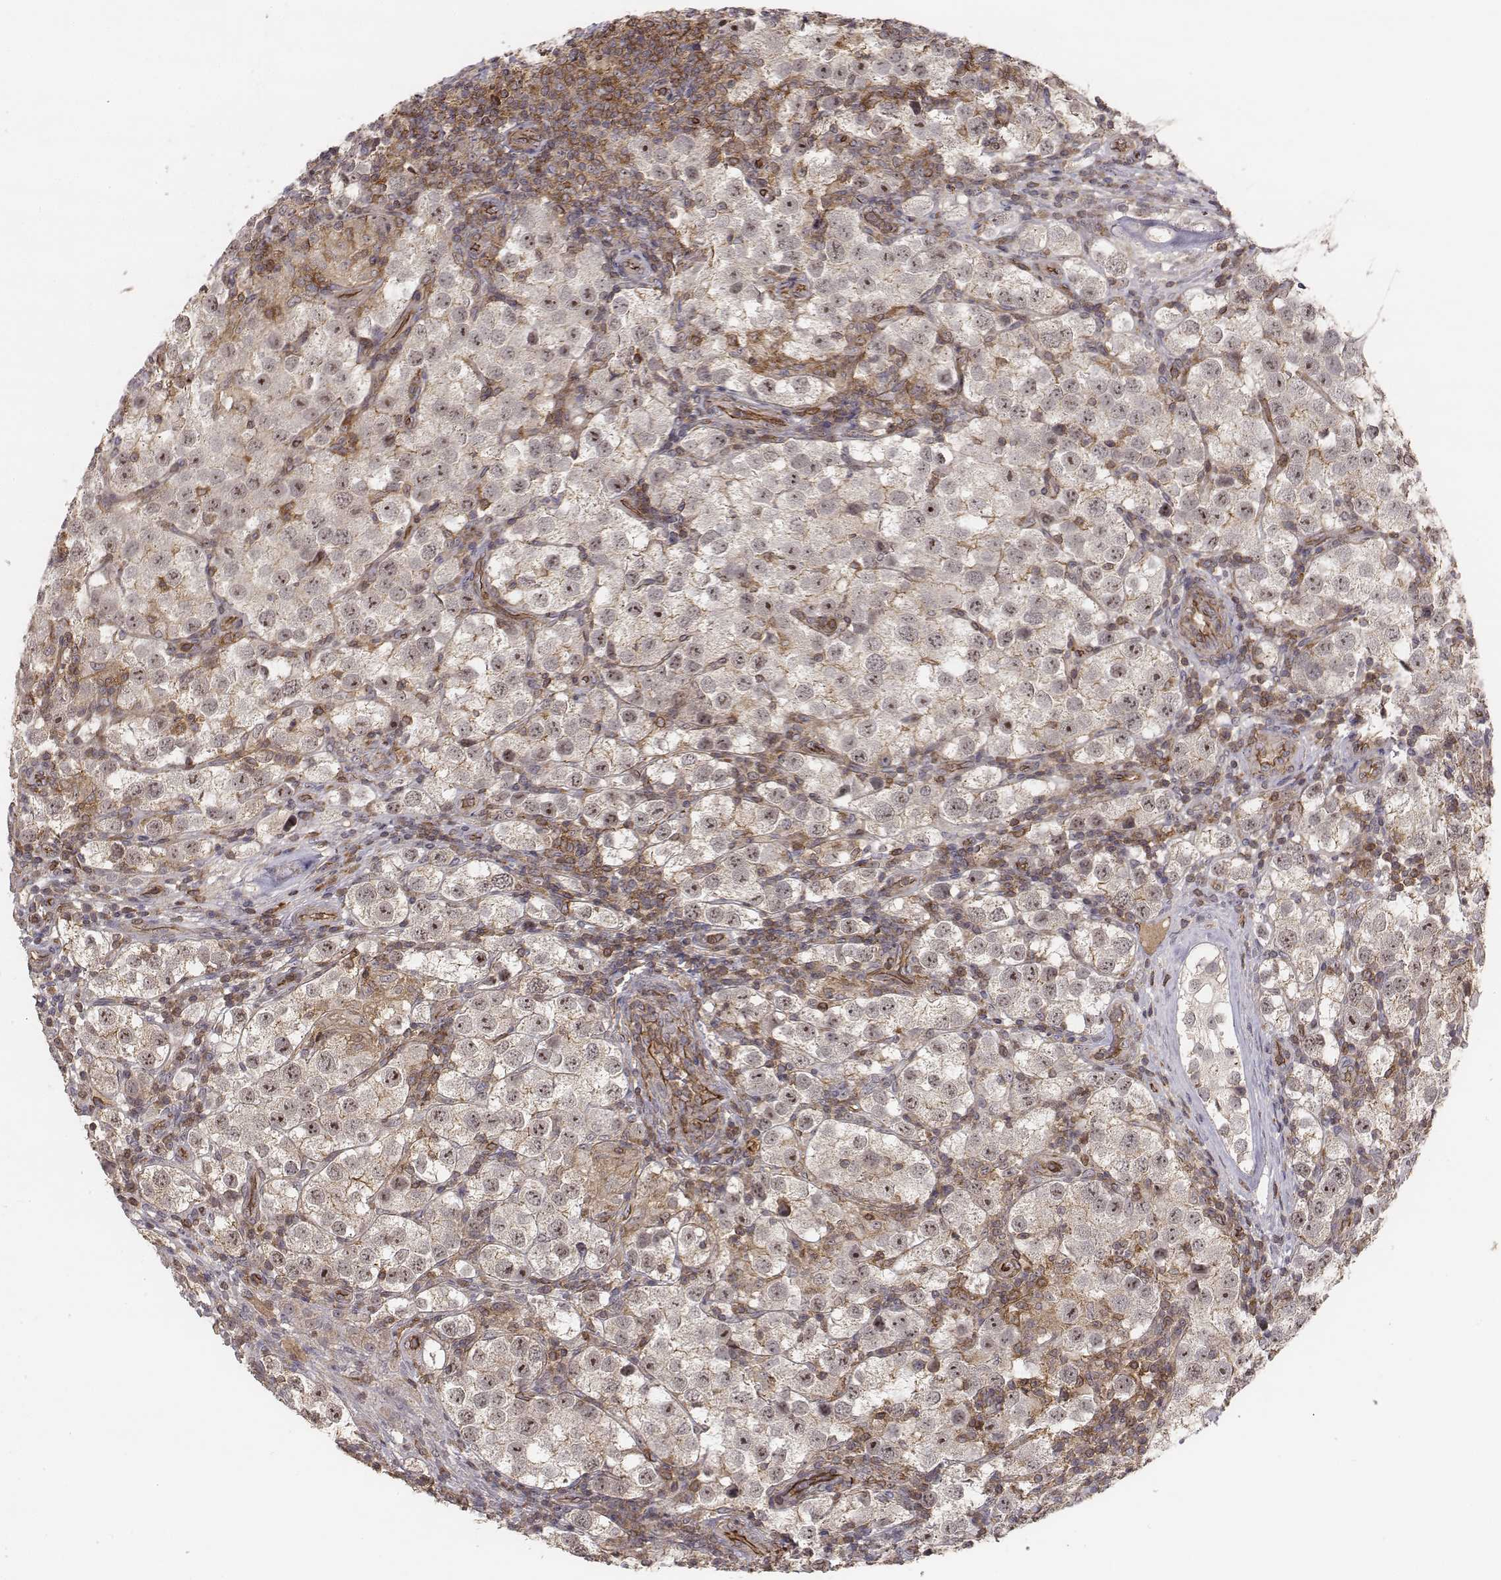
{"staining": {"intensity": "negative", "quantity": "none", "location": "none"}, "tissue": "testis cancer", "cell_type": "Tumor cells", "image_type": "cancer", "snomed": [{"axis": "morphology", "description": "Seminoma, NOS"}, {"axis": "topography", "description": "Testis"}], "caption": "Immunohistochemistry (IHC) micrograph of testis cancer (seminoma) stained for a protein (brown), which reveals no positivity in tumor cells.", "gene": "PTPRG", "patient": {"sex": "male", "age": 37}}